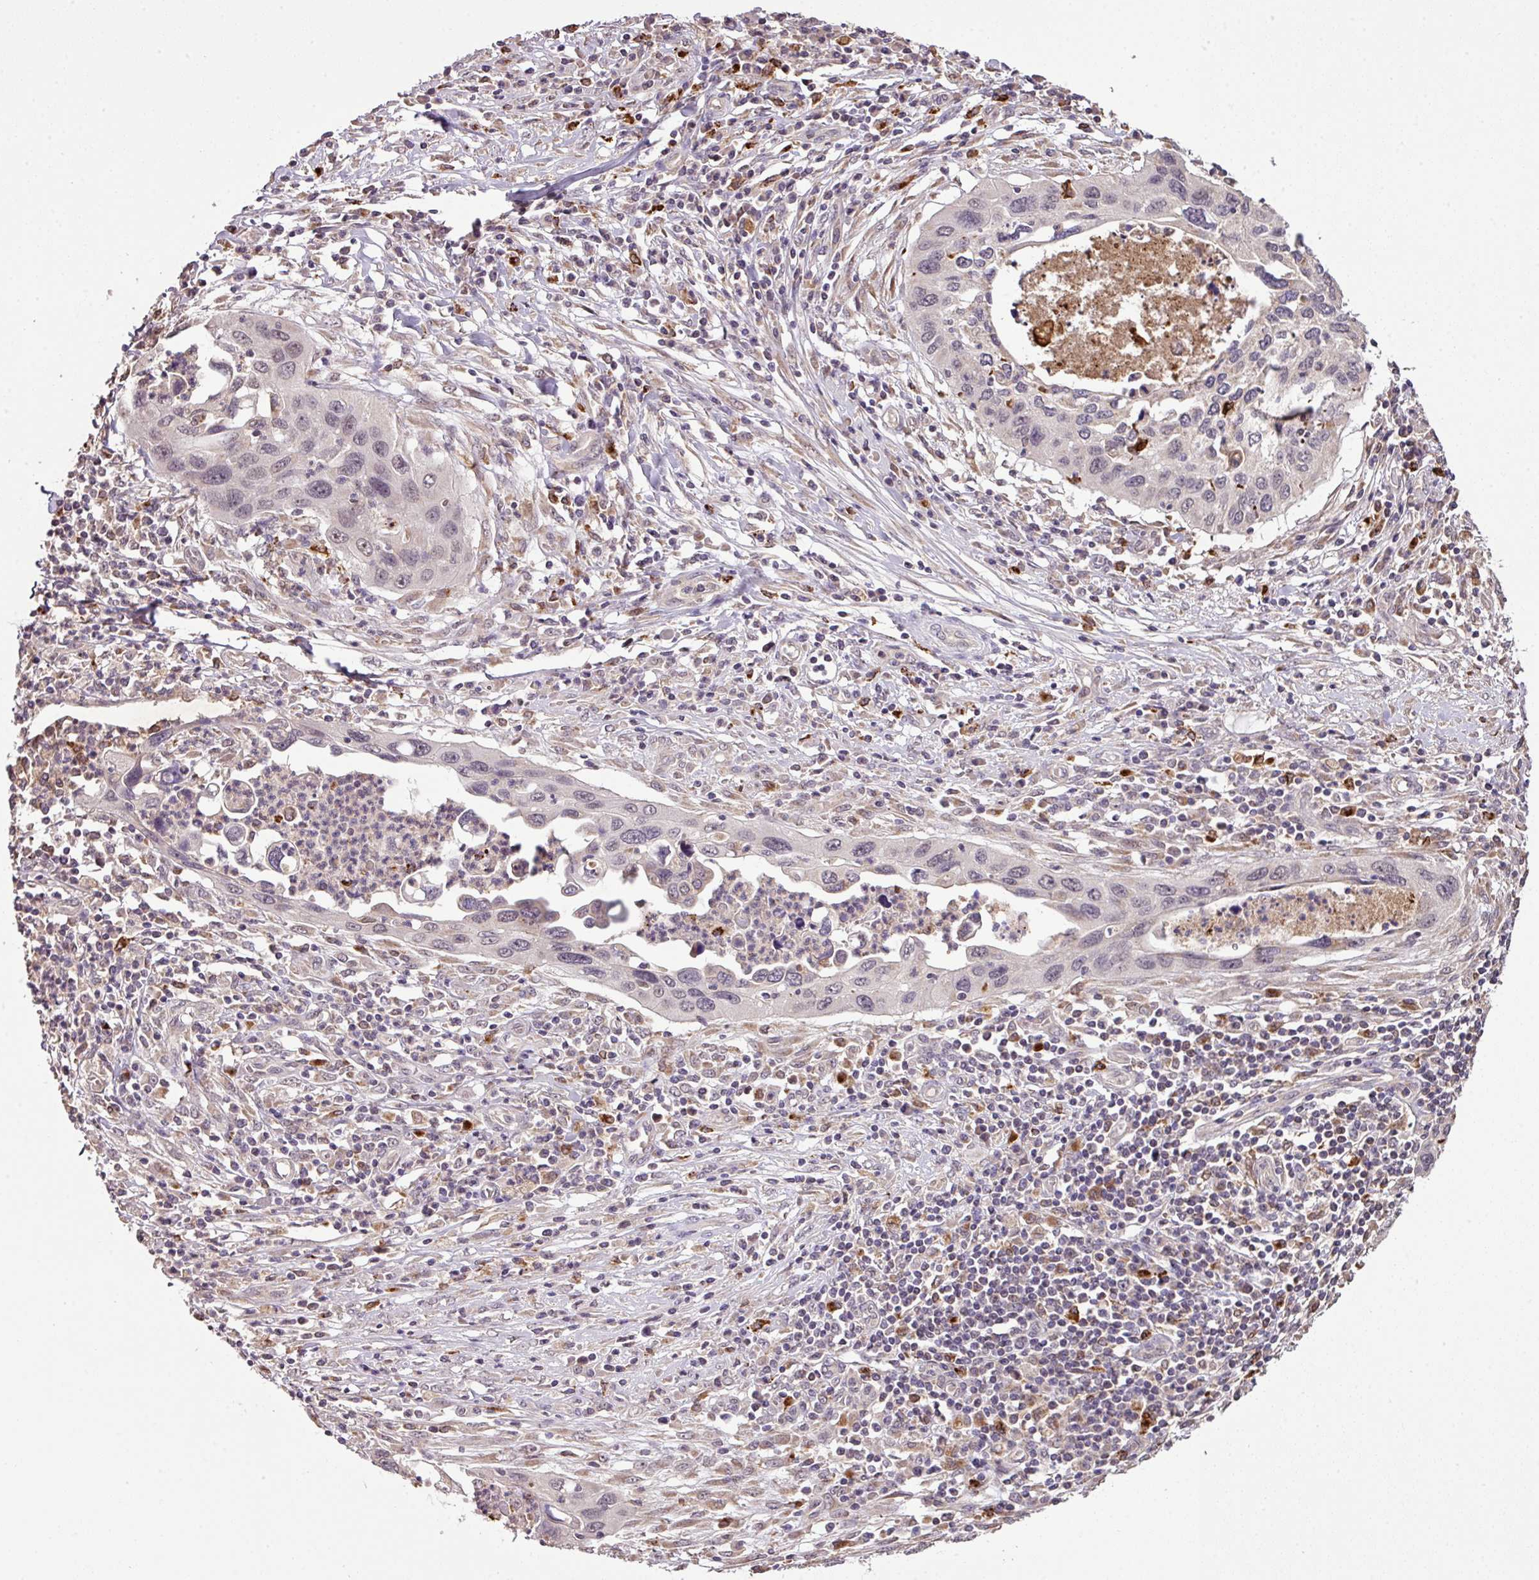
{"staining": {"intensity": "negative", "quantity": "none", "location": "none"}, "tissue": "cervical cancer", "cell_type": "Tumor cells", "image_type": "cancer", "snomed": [{"axis": "morphology", "description": "Squamous cell carcinoma, NOS"}, {"axis": "topography", "description": "Cervix"}], "caption": "Immunohistochemistry of human cervical cancer exhibits no positivity in tumor cells.", "gene": "SMCO4", "patient": {"sex": "female", "age": 38}}